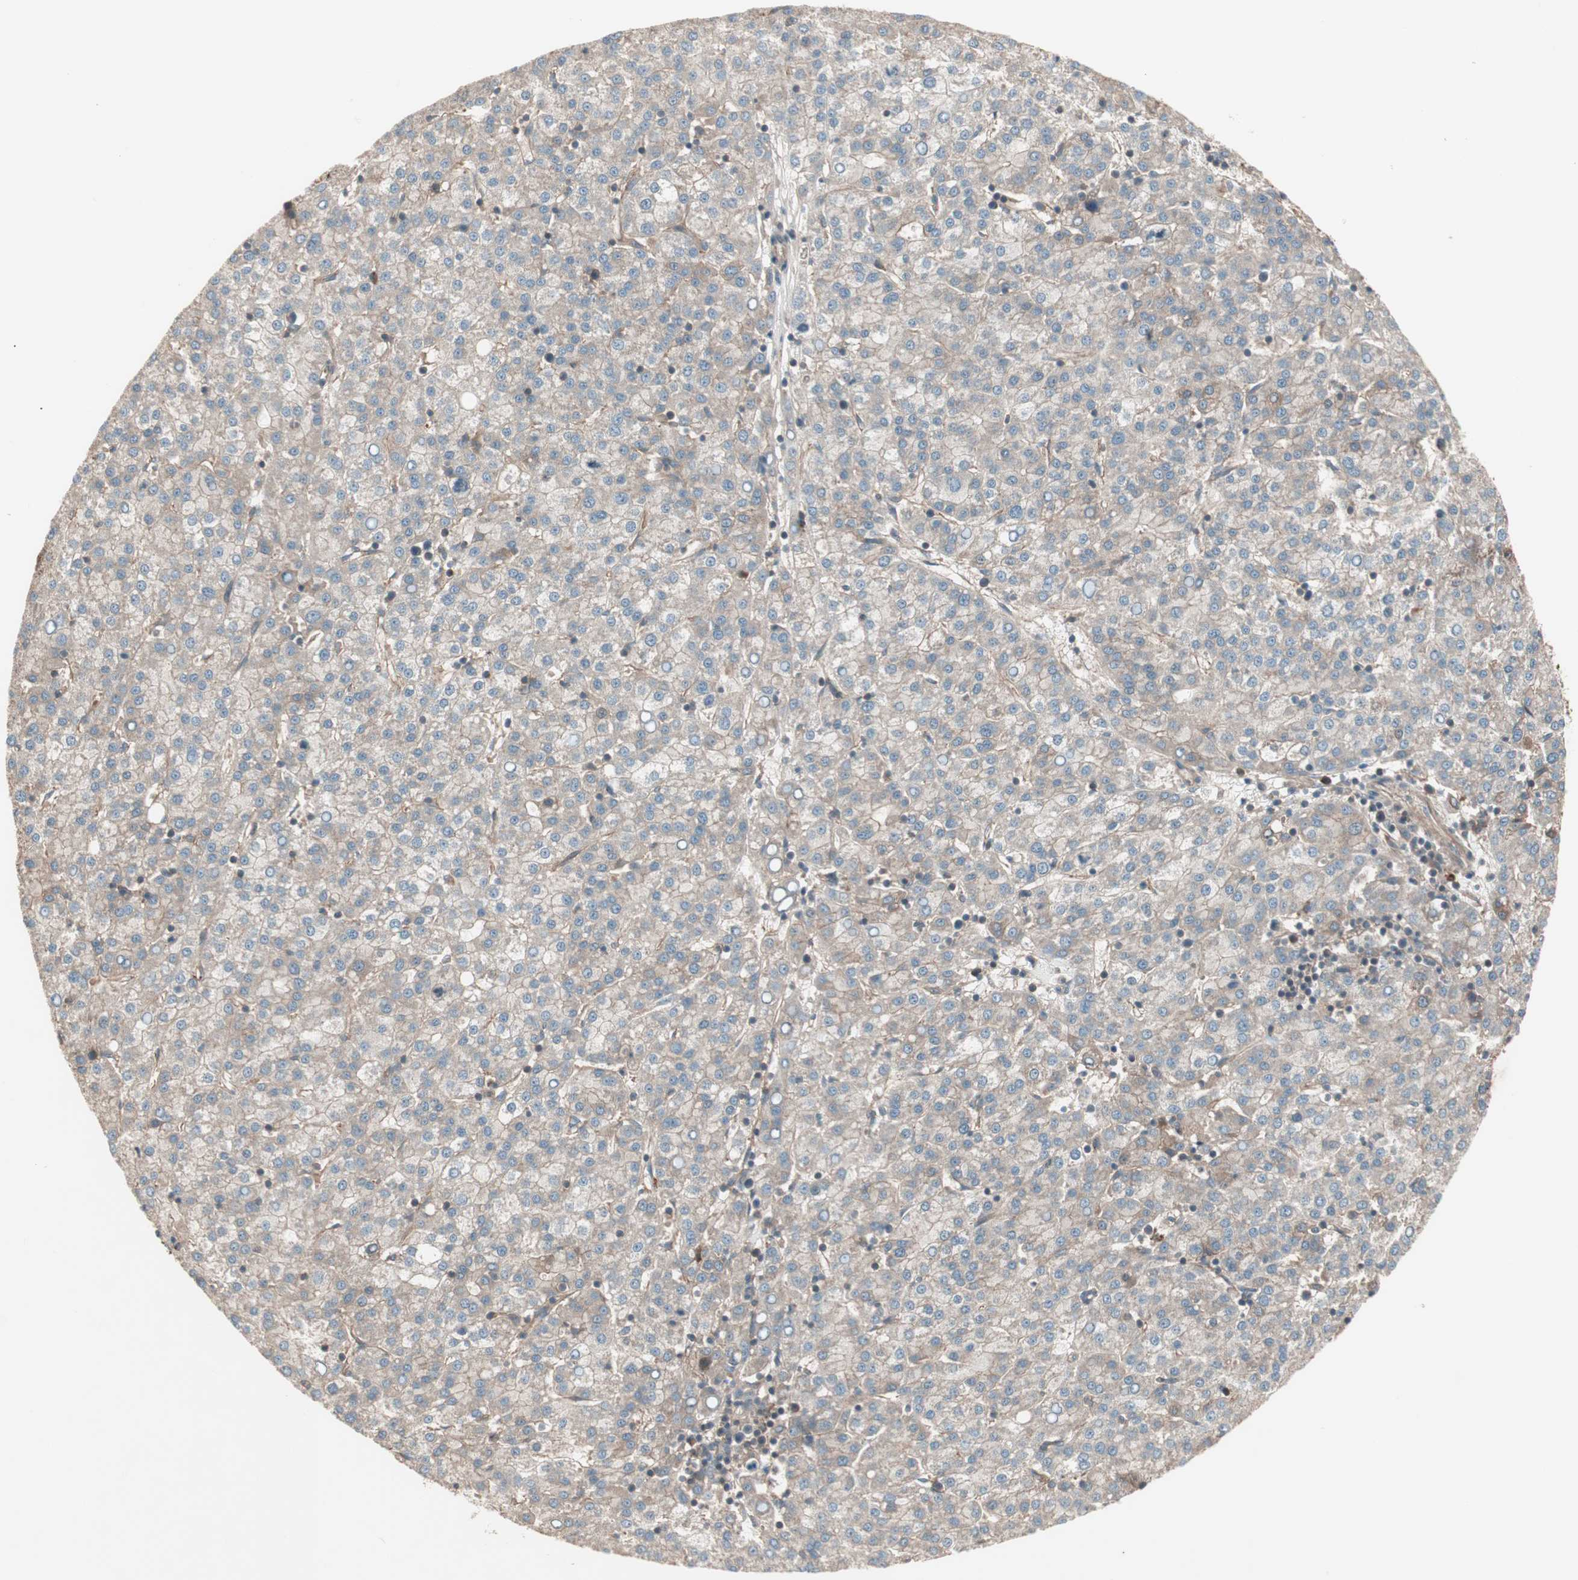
{"staining": {"intensity": "weak", "quantity": "25%-75%", "location": "cytoplasmic/membranous"}, "tissue": "liver cancer", "cell_type": "Tumor cells", "image_type": "cancer", "snomed": [{"axis": "morphology", "description": "Carcinoma, Hepatocellular, NOS"}, {"axis": "topography", "description": "Liver"}], "caption": "DAB (3,3'-diaminobenzidine) immunohistochemical staining of liver cancer exhibits weak cytoplasmic/membranous protein expression in about 25%-75% of tumor cells. (IHC, brightfield microscopy, high magnification).", "gene": "TFPI", "patient": {"sex": "female", "age": 58}}